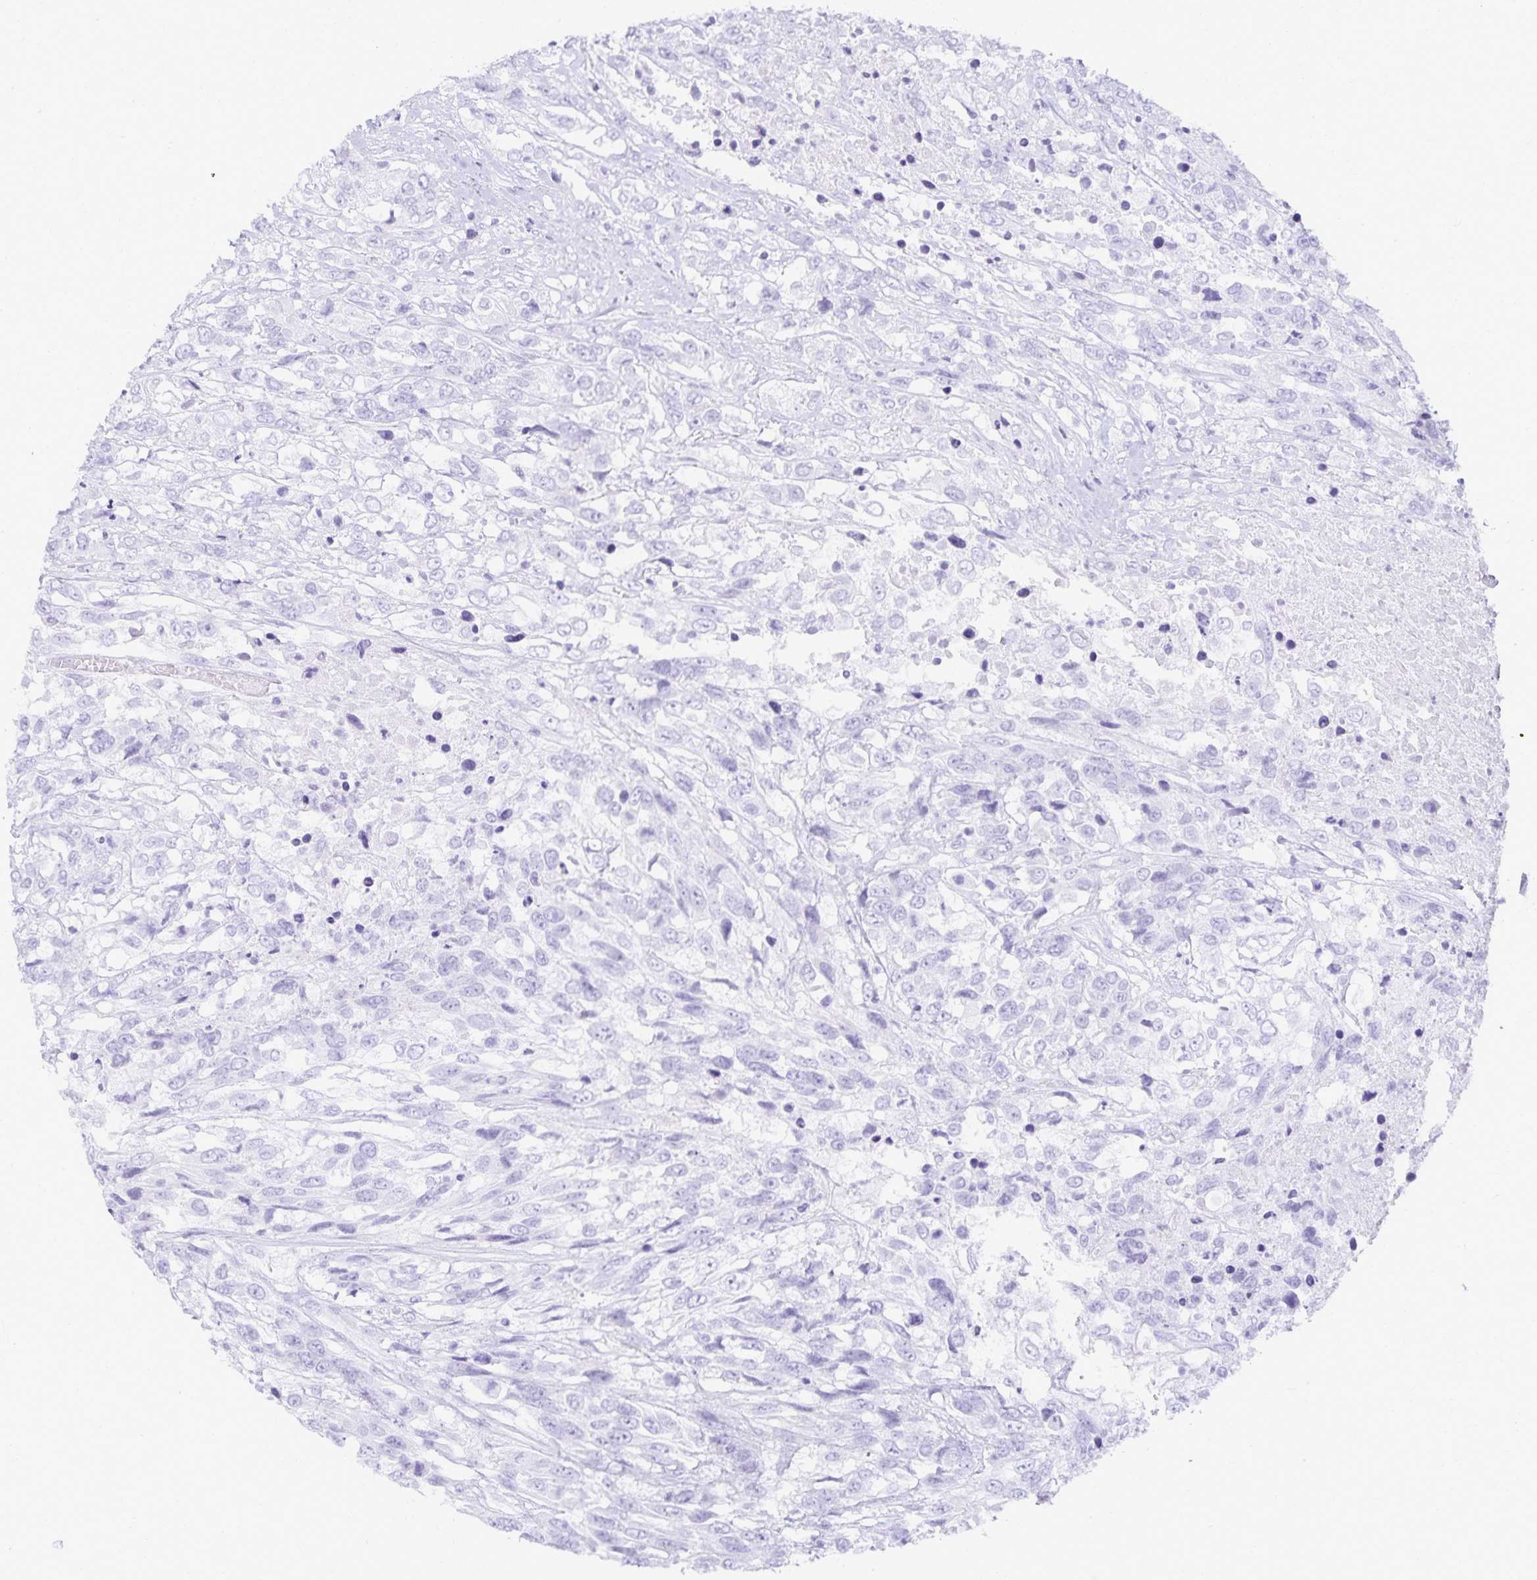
{"staining": {"intensity": "negative", "quantity": "none", "location": "none"}, "tissue": "urothelial cancer", "cell_type": "Tumor cells", "image_type": "cancer", "snomed": [{"axis": "morphology", "description": "Urothelial carcinoma, High grade"}, {"axis": "topography", "description": "Urinary bladder"}], "caption": "An image of human urothelial cancer is negative for staining in tumor cells.", "gene": "GP2", "patient": {"sex": "female", "age": 70}}